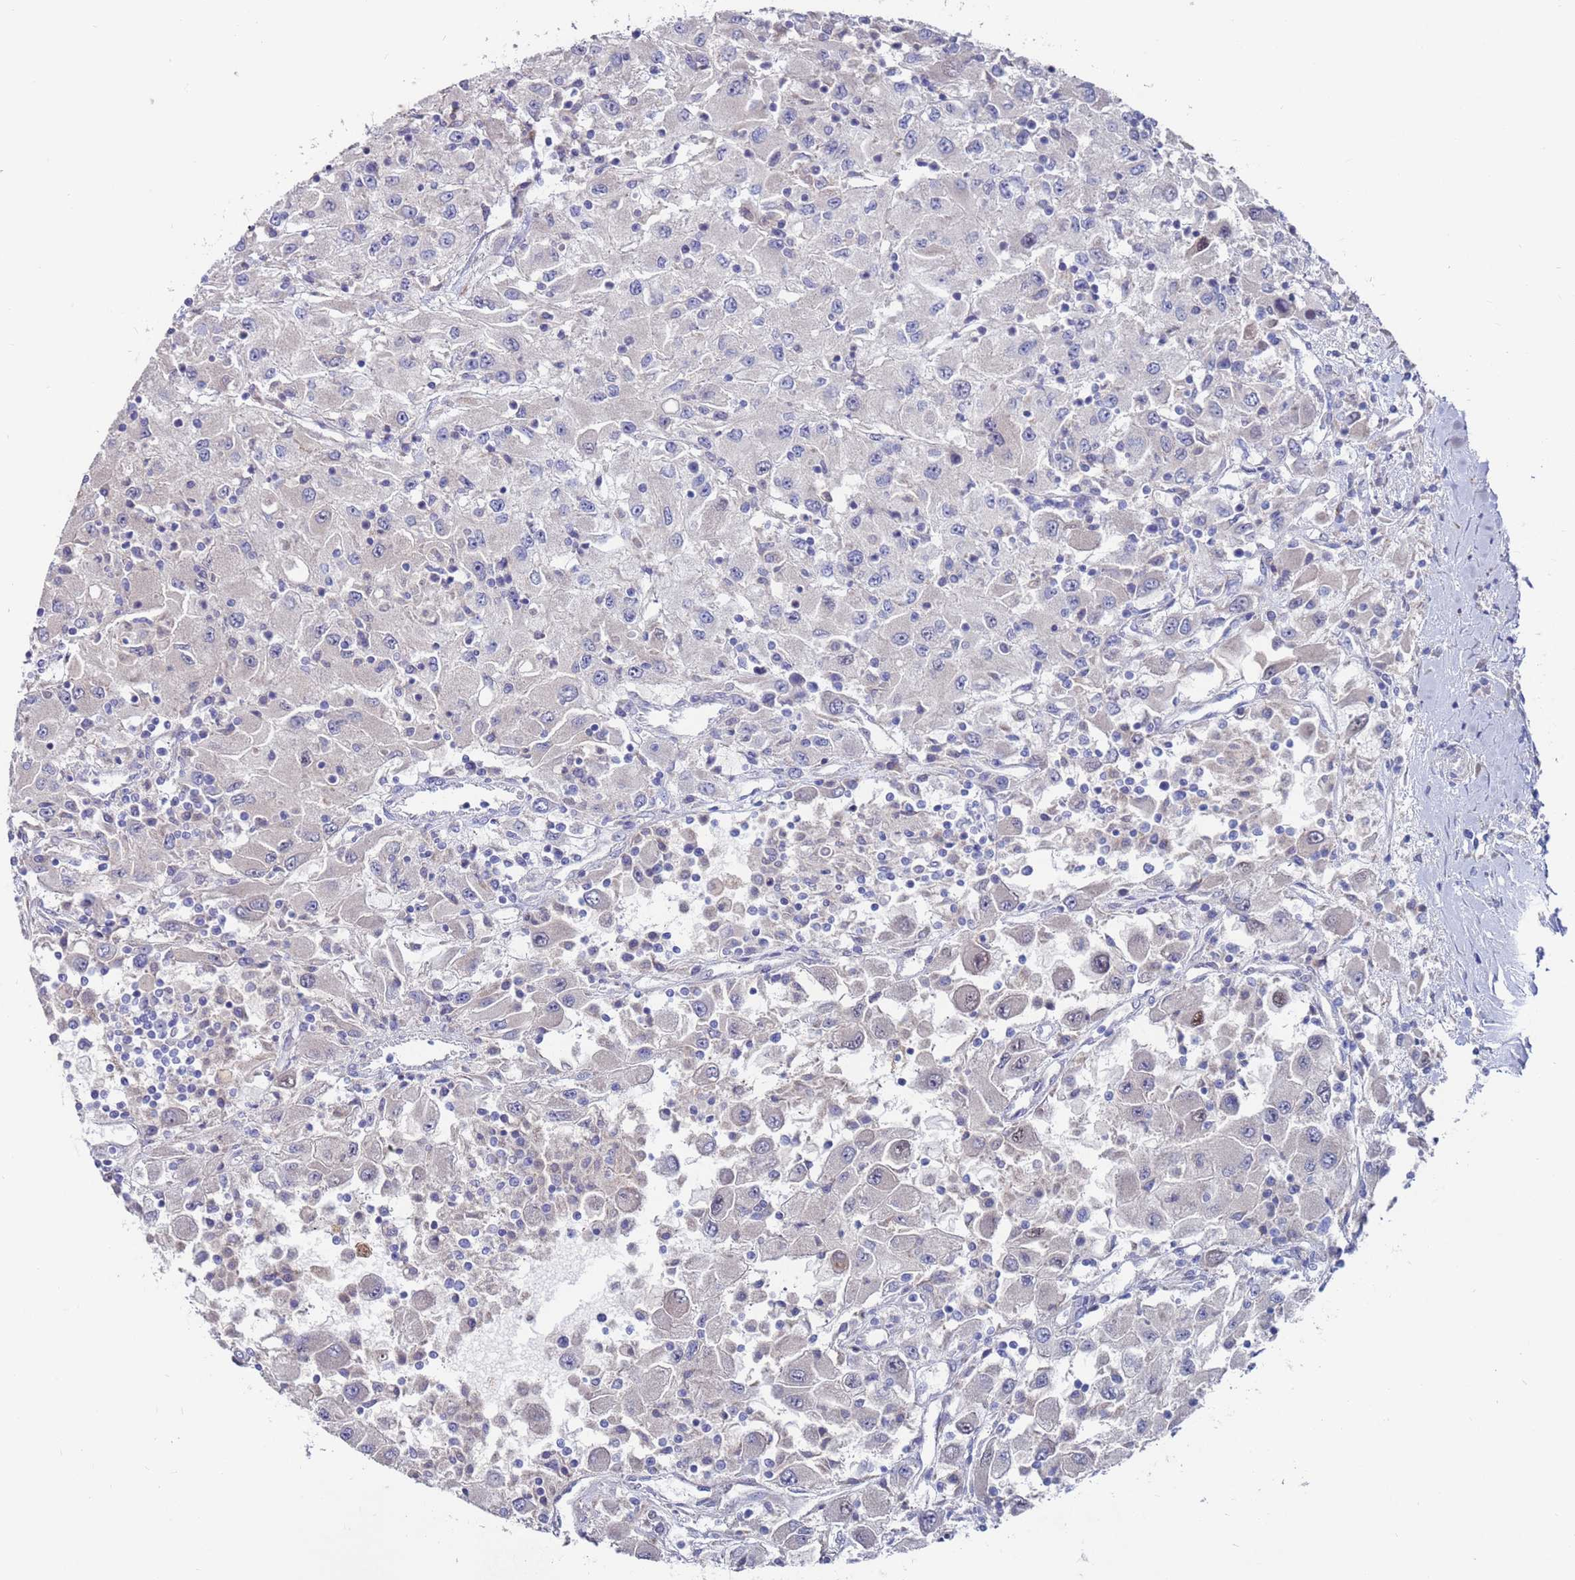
{"staining": {"intensity": "negative", "quantity": "none", "location": "none"}, "tissue": "renal cancer", "cell_type": "Tumor cells", "image_type": "cancer", "snomed": [{"axis": "morphology", "description": "Adenocarcinoma, NOS"}, {"axis": "topography", "description": "Kidney"}], "caption": "IHC micrograph of renal adenocarcinoma stained for a protein (brown), which displays no staining in tumor cells.", "gene": "FBXO27", "patient": {"sex": "female", "age": 67}}